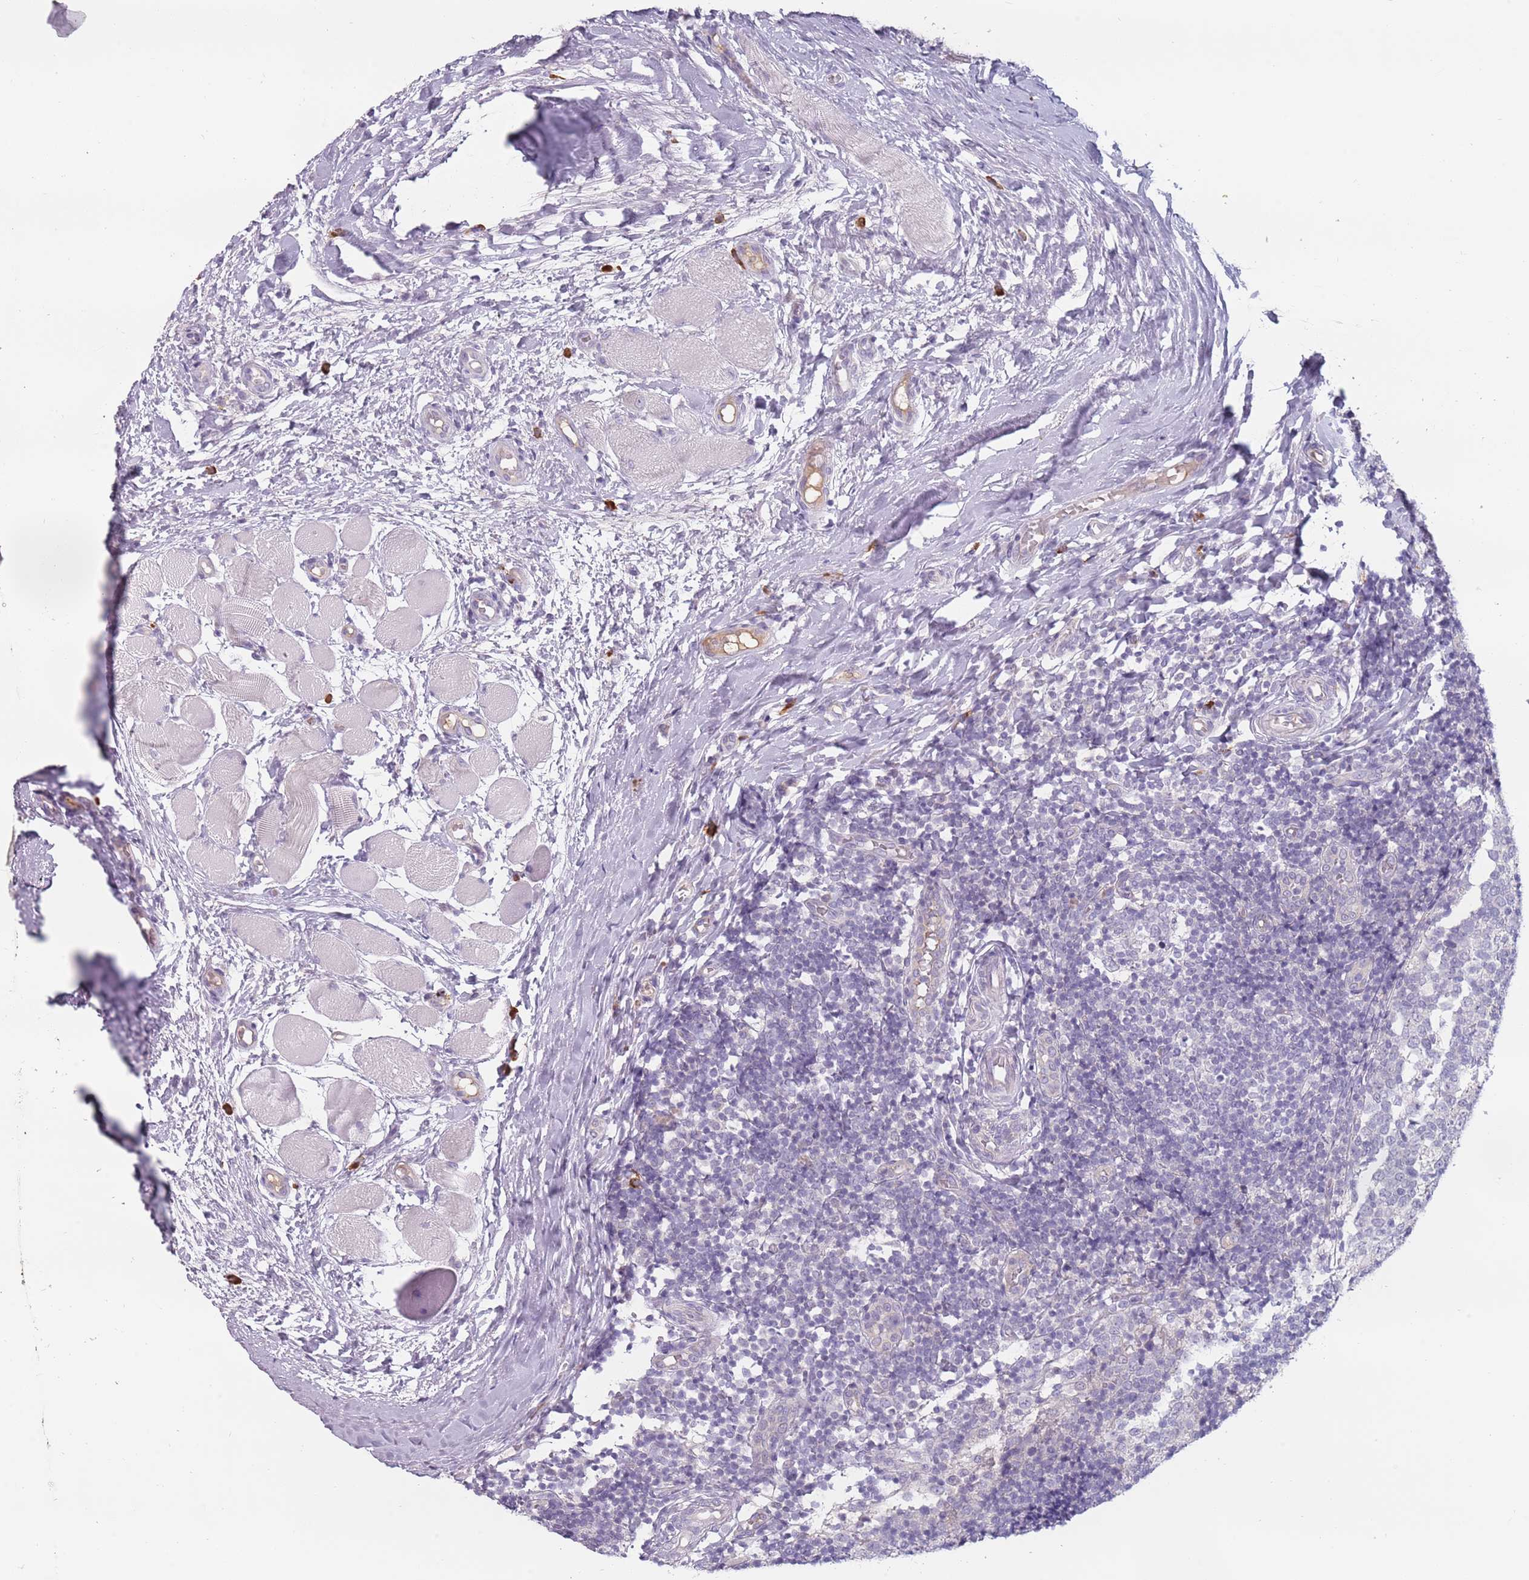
{"staining": {"intensity": "negative", "quantity": "none", "location": "none"}, "tissue": "tonsil", "cell_type": "Germinal center cells", "image_type": "normal", "snomed": [{"axis": "morphology", "description": "Normal tissue, NOS"}, {"axis": "topography", "description": "Tonsil"}], "caption": "This is a photomicrograph of IHC staining of normal tonsil, which shows no positivity in germinal center cells. Nuclei are stained in blue.", "gene": "DDX4", "patient": {"sex": "female", "age": 19}}